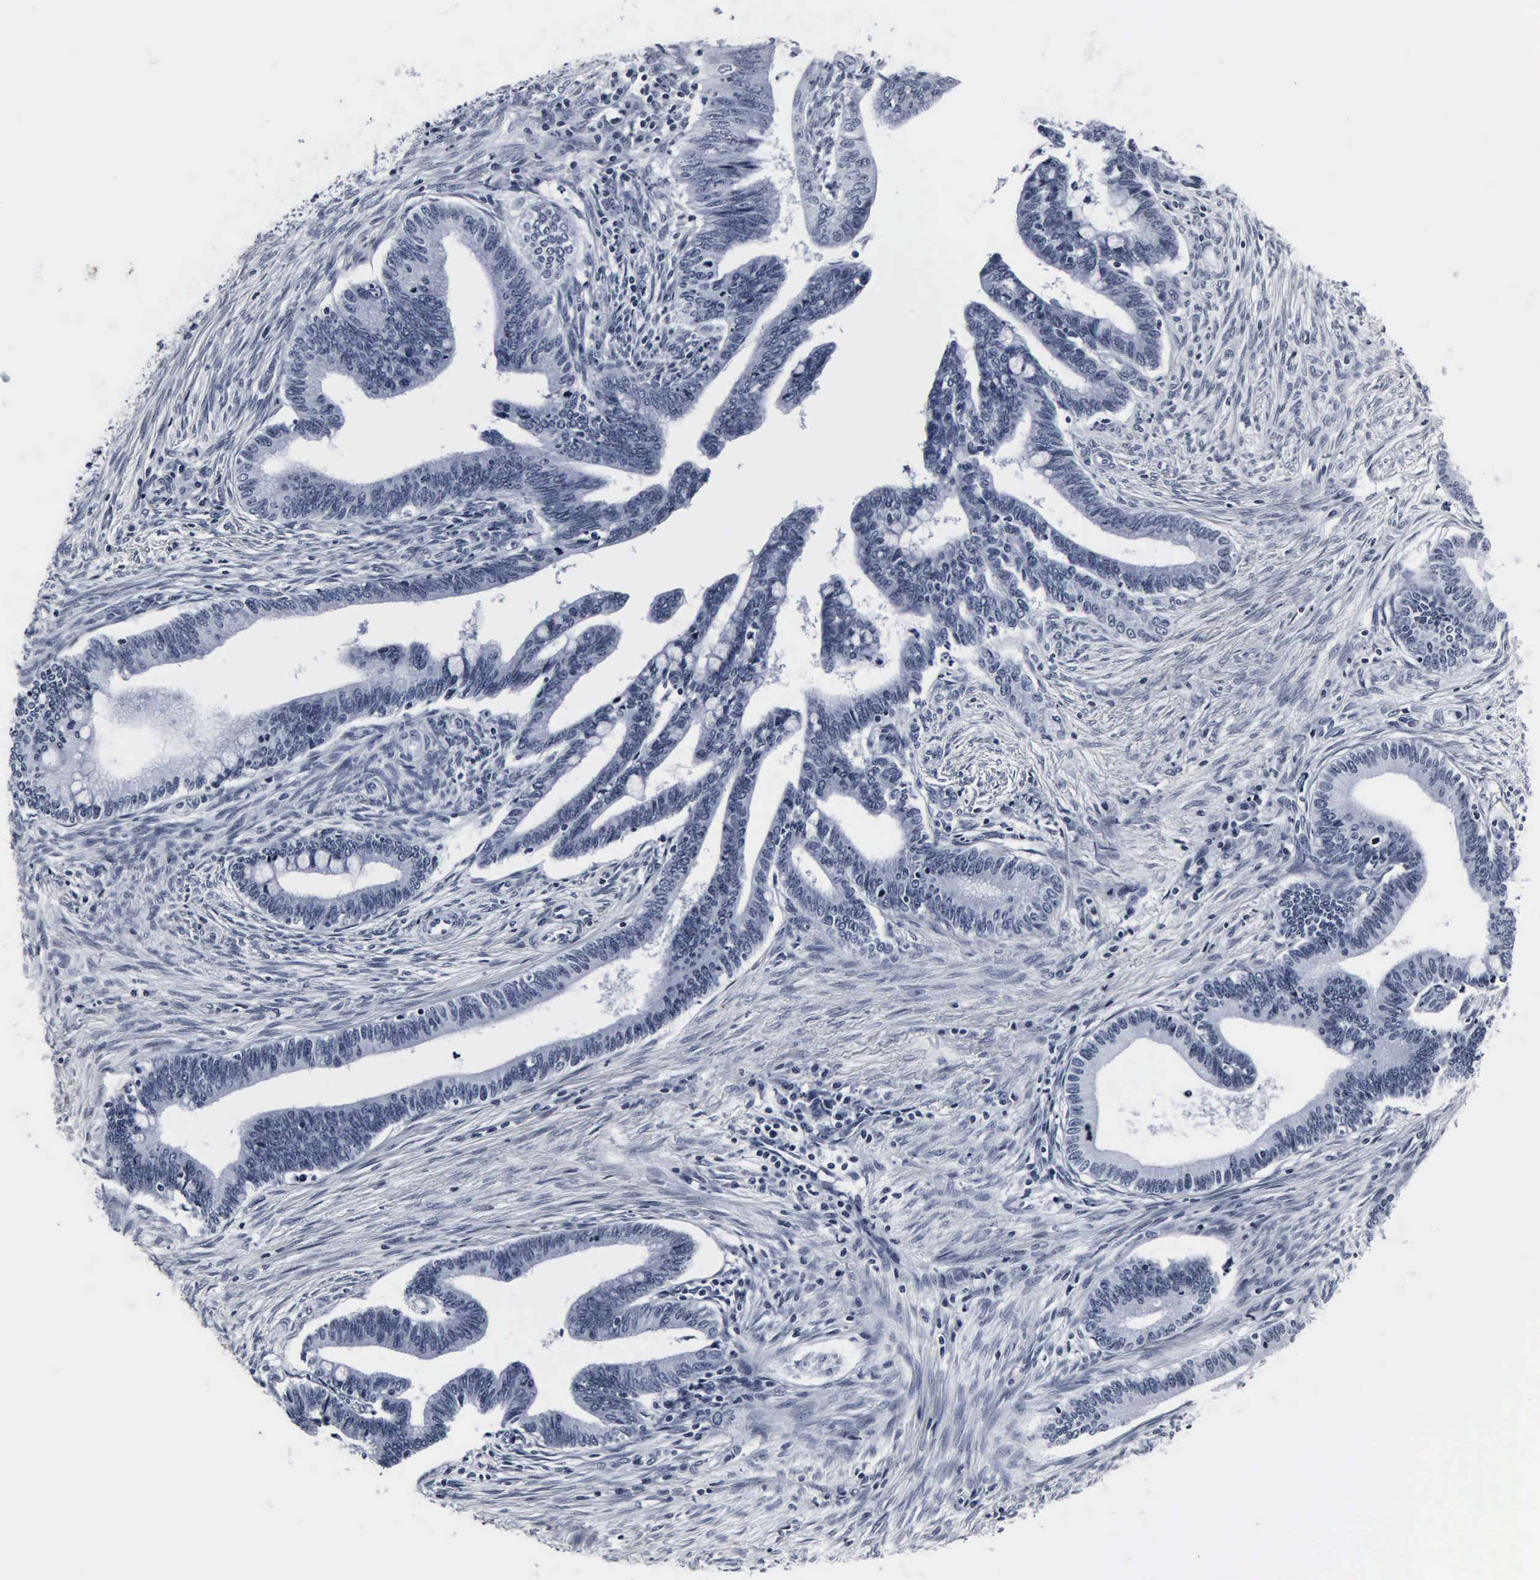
{"staining": {"intensity": "negative", "quantity": "none", "location": "none"}, "tissue": "cervical cancer", "cell_type": "Tumor cells", "image_type": "cancer", "snomed": [{"axis": "morphology", "description": "Adenocarcinoma, NOS"}, {"axis": "topography", "description": "Cervix"}], "caption": "Photomicrograph shows no protein positivity in tumor cells of cervical adenocarcinoma tissue.", "gene": "DGCR2", "patient": {"sex": "female", "age": 36}}